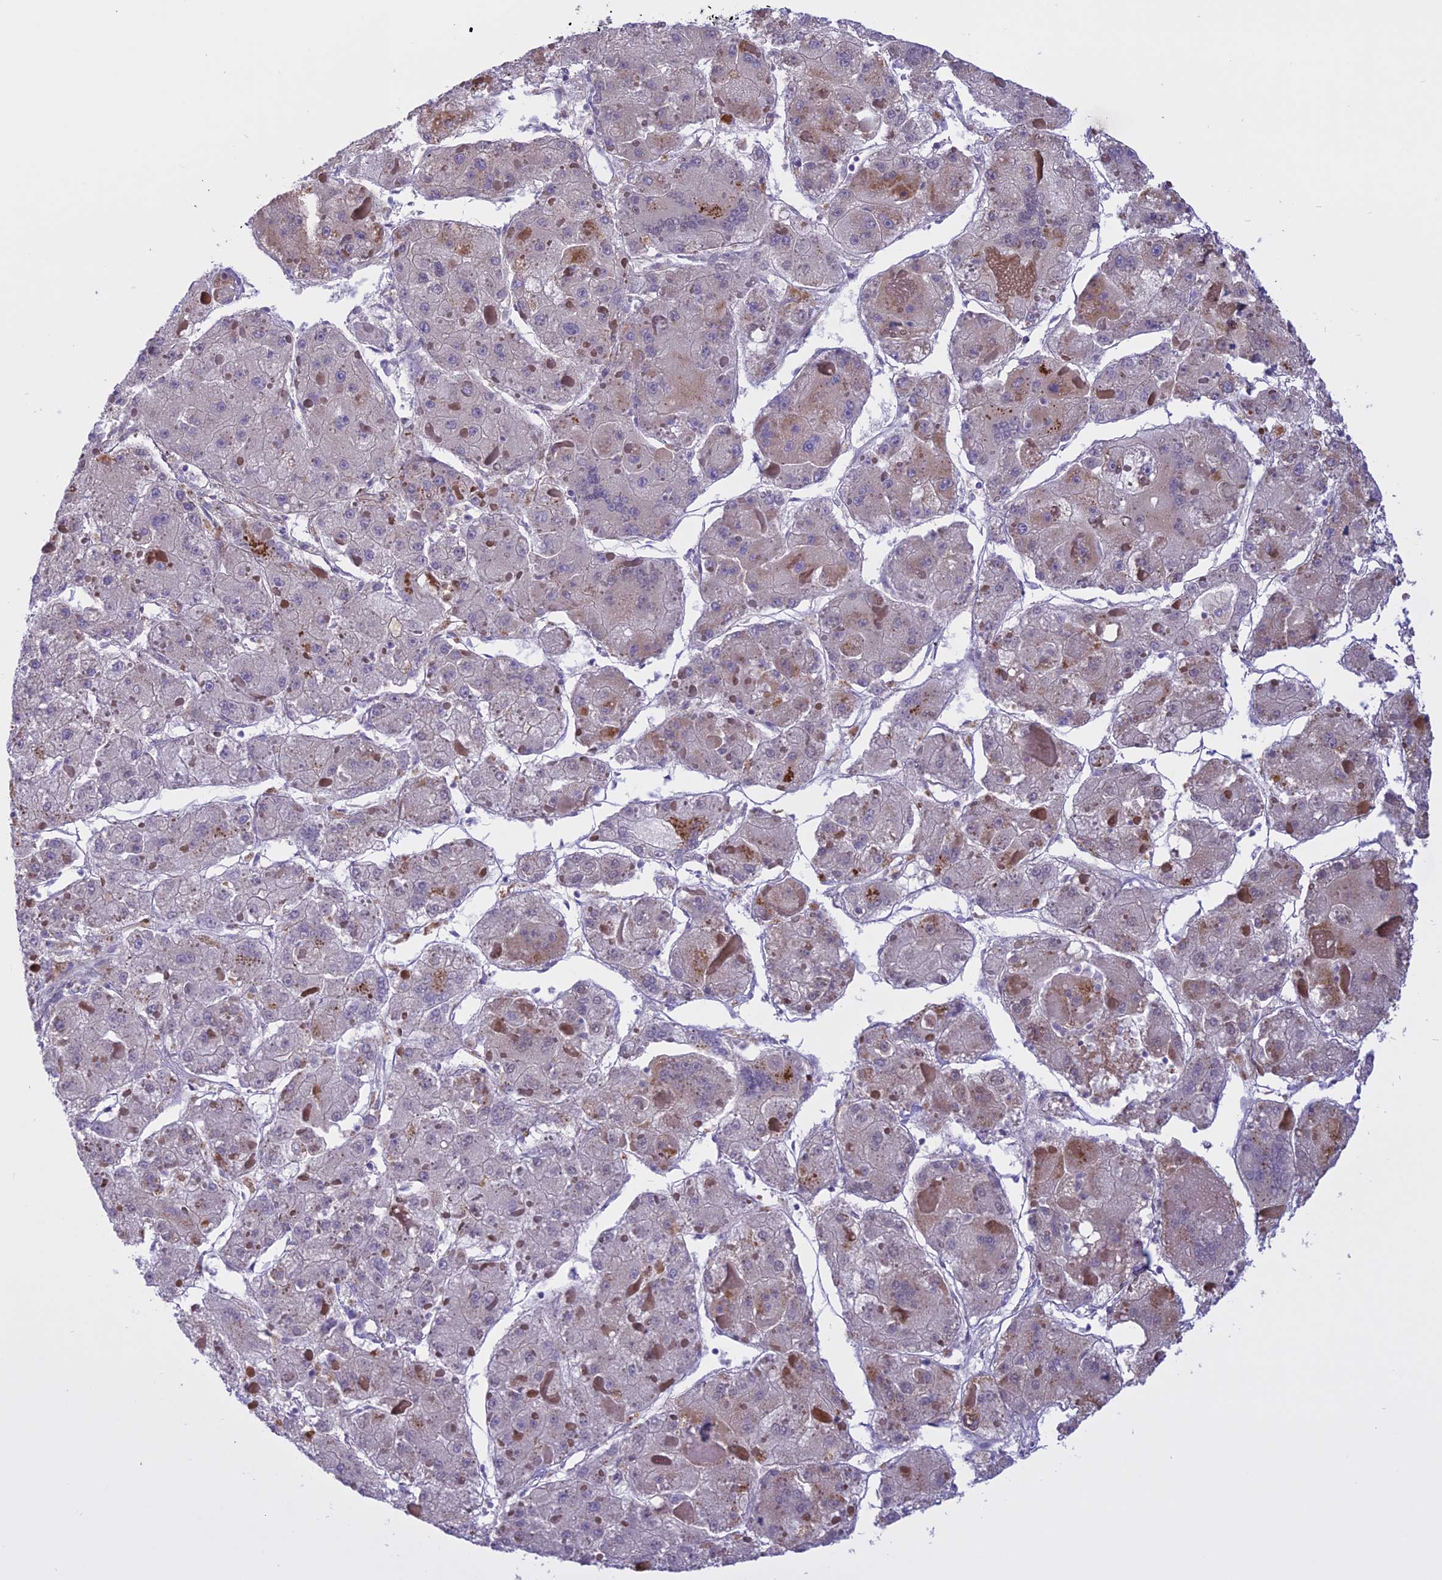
{"staining": {"intensity": "negative", "quantity": "none", "location": "none"}, "tissue": "liver cancer", "cell_type": "Tumor cells", "image_type": "cancer", "snomed": [{"axis": "morphology", "description": "Carcinoma, Hepatocellular, NOS"}, {"axis": "topography", "description": "Liver"}], "caption": "Human hepatocellular carcinoma (liver) stained for a protein using IHC reveals no expression in tumor cells.", "gene": "SPHKAP", "patient": {"sex": "female", "age": 73}}